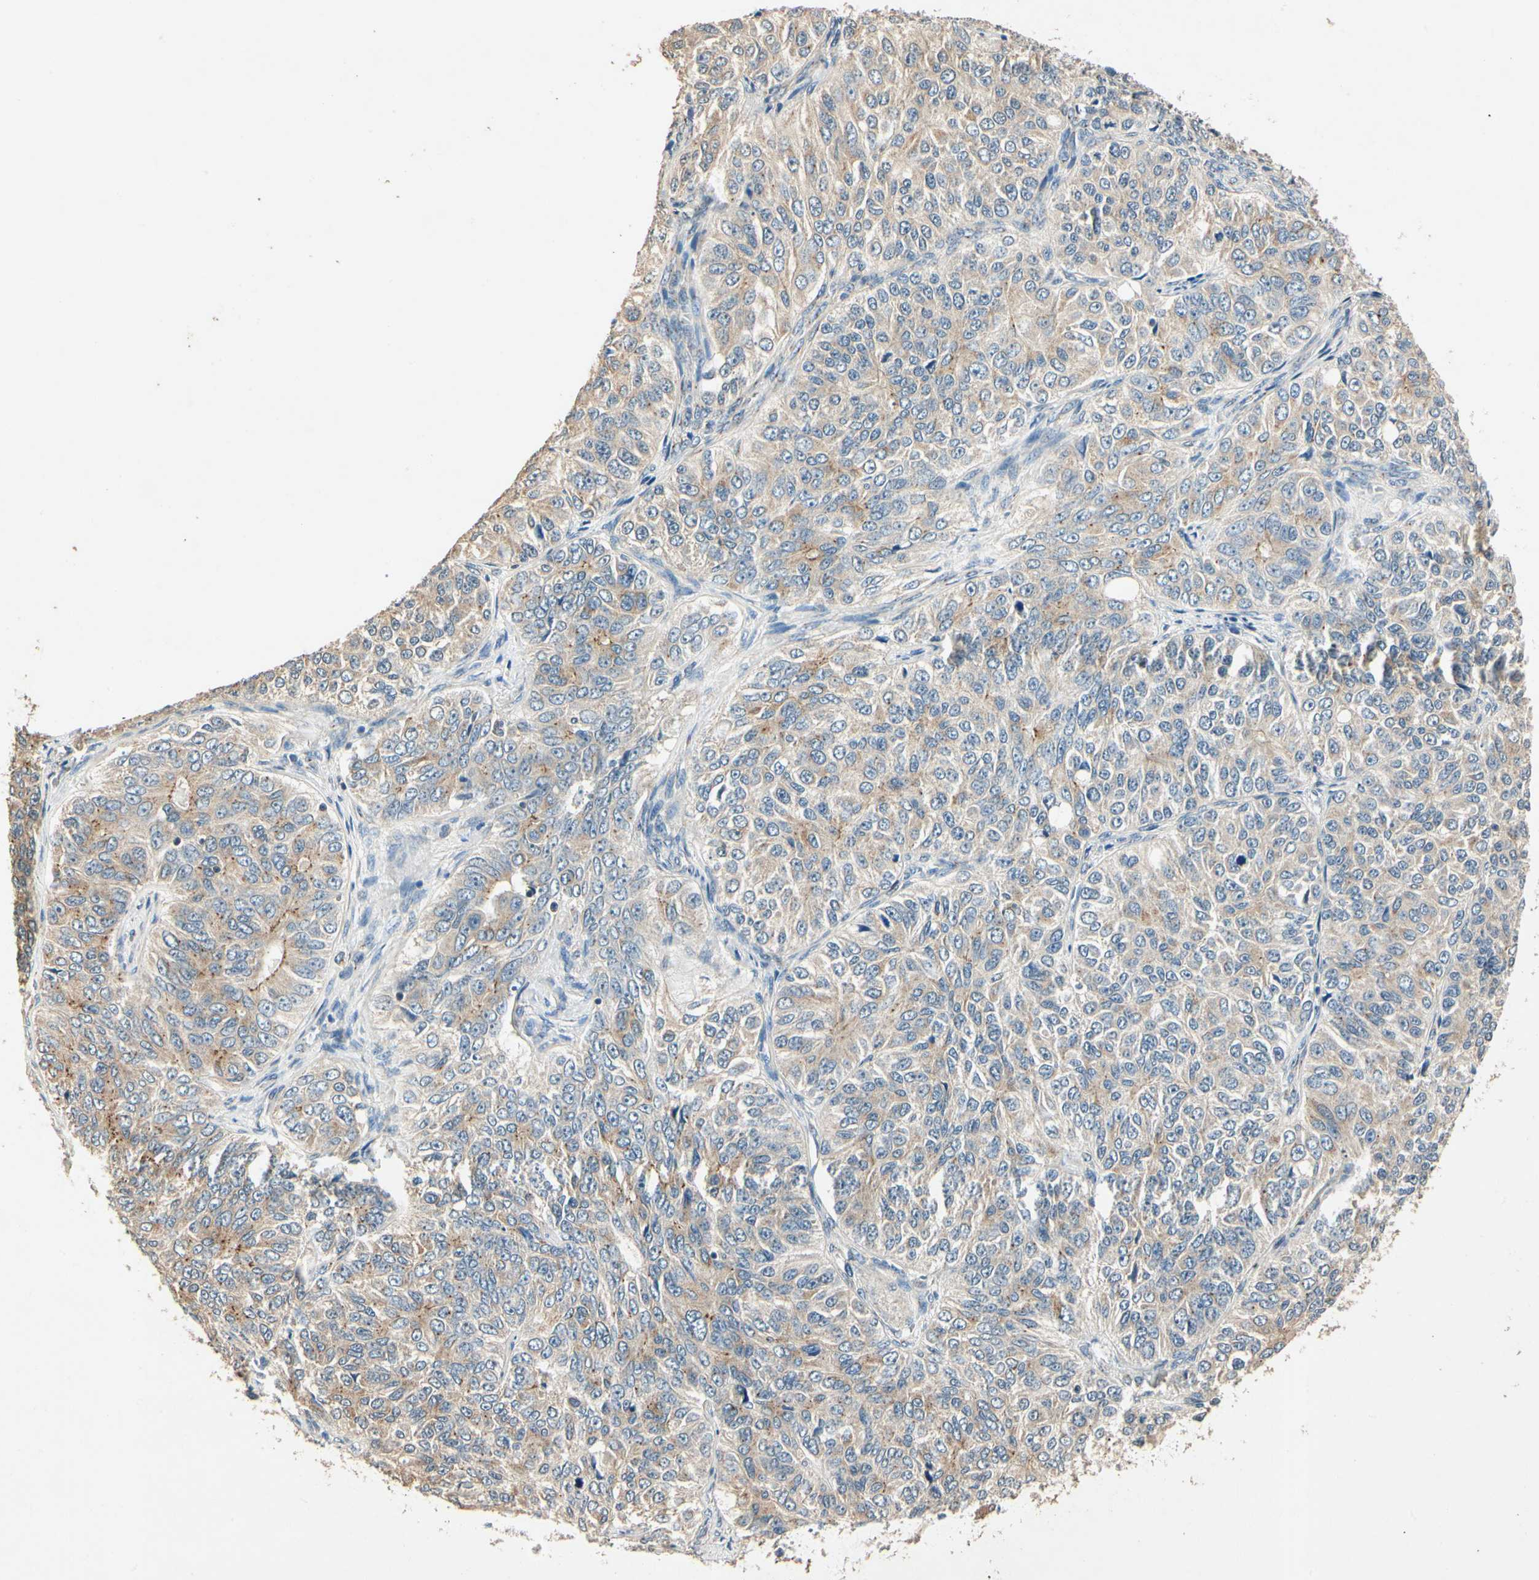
{"staining": {"intensity": "weak", "quantity": ">75%", "location": "cytoplasmic/membranous"}, "tissue": "ovarian cancer", "cell_type": "Tumor cells", "image_type": "cancer", "snomed": [{"axis": "morphology", "description": "Carcinoma, endometroid"}, {"axis": "topography", "description": "Ovary"}], "caption": "Tumor cells show low levels of weak cytoplasmic/membranous expression in approximately >75% of cells in ovarian cancer.", "gene": "AKAP9", "patient": {"sex": "female", "age": 51}}